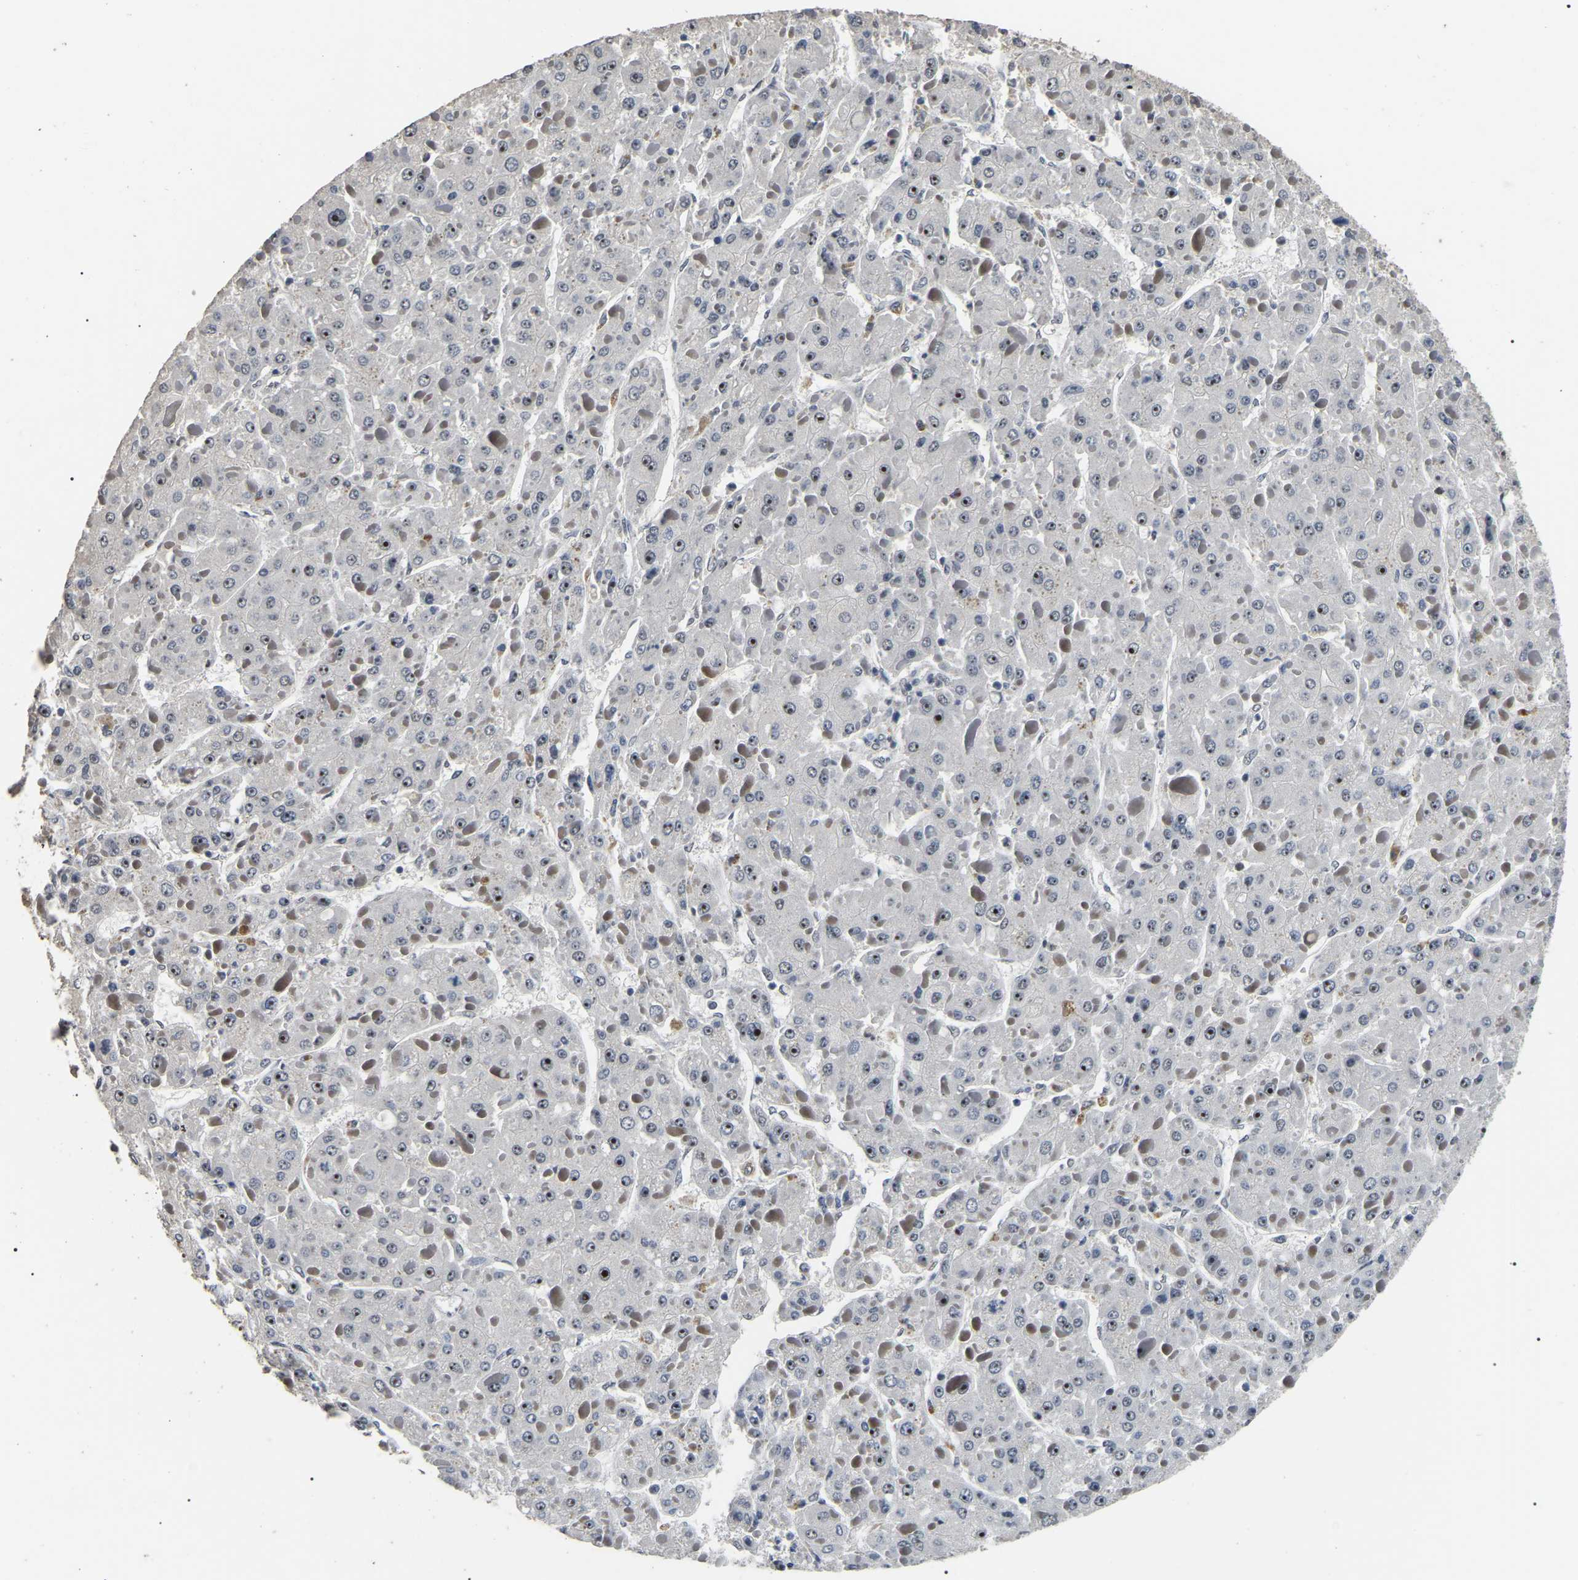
{"staining": {"intensity": "moderate", "quantity": ">75%", "location": "nuclear"}, "tissue": "liver cancer", "cell_type": "Tumor cells", "image_type": "cancer", "snomed": [{"axis": "morphology", "description": "Carcinoma, Hepatocellular, NOS"}, {"axis": "topography", "description": "Liver"}], "caption": "A photomicrograph of liver hepatocellular carcinoma stained for a protein reveals moderate nuclear brown staining in tumor cells.", "gene": "PPM1E", "patient": {"sex": "female", "age": 73}}